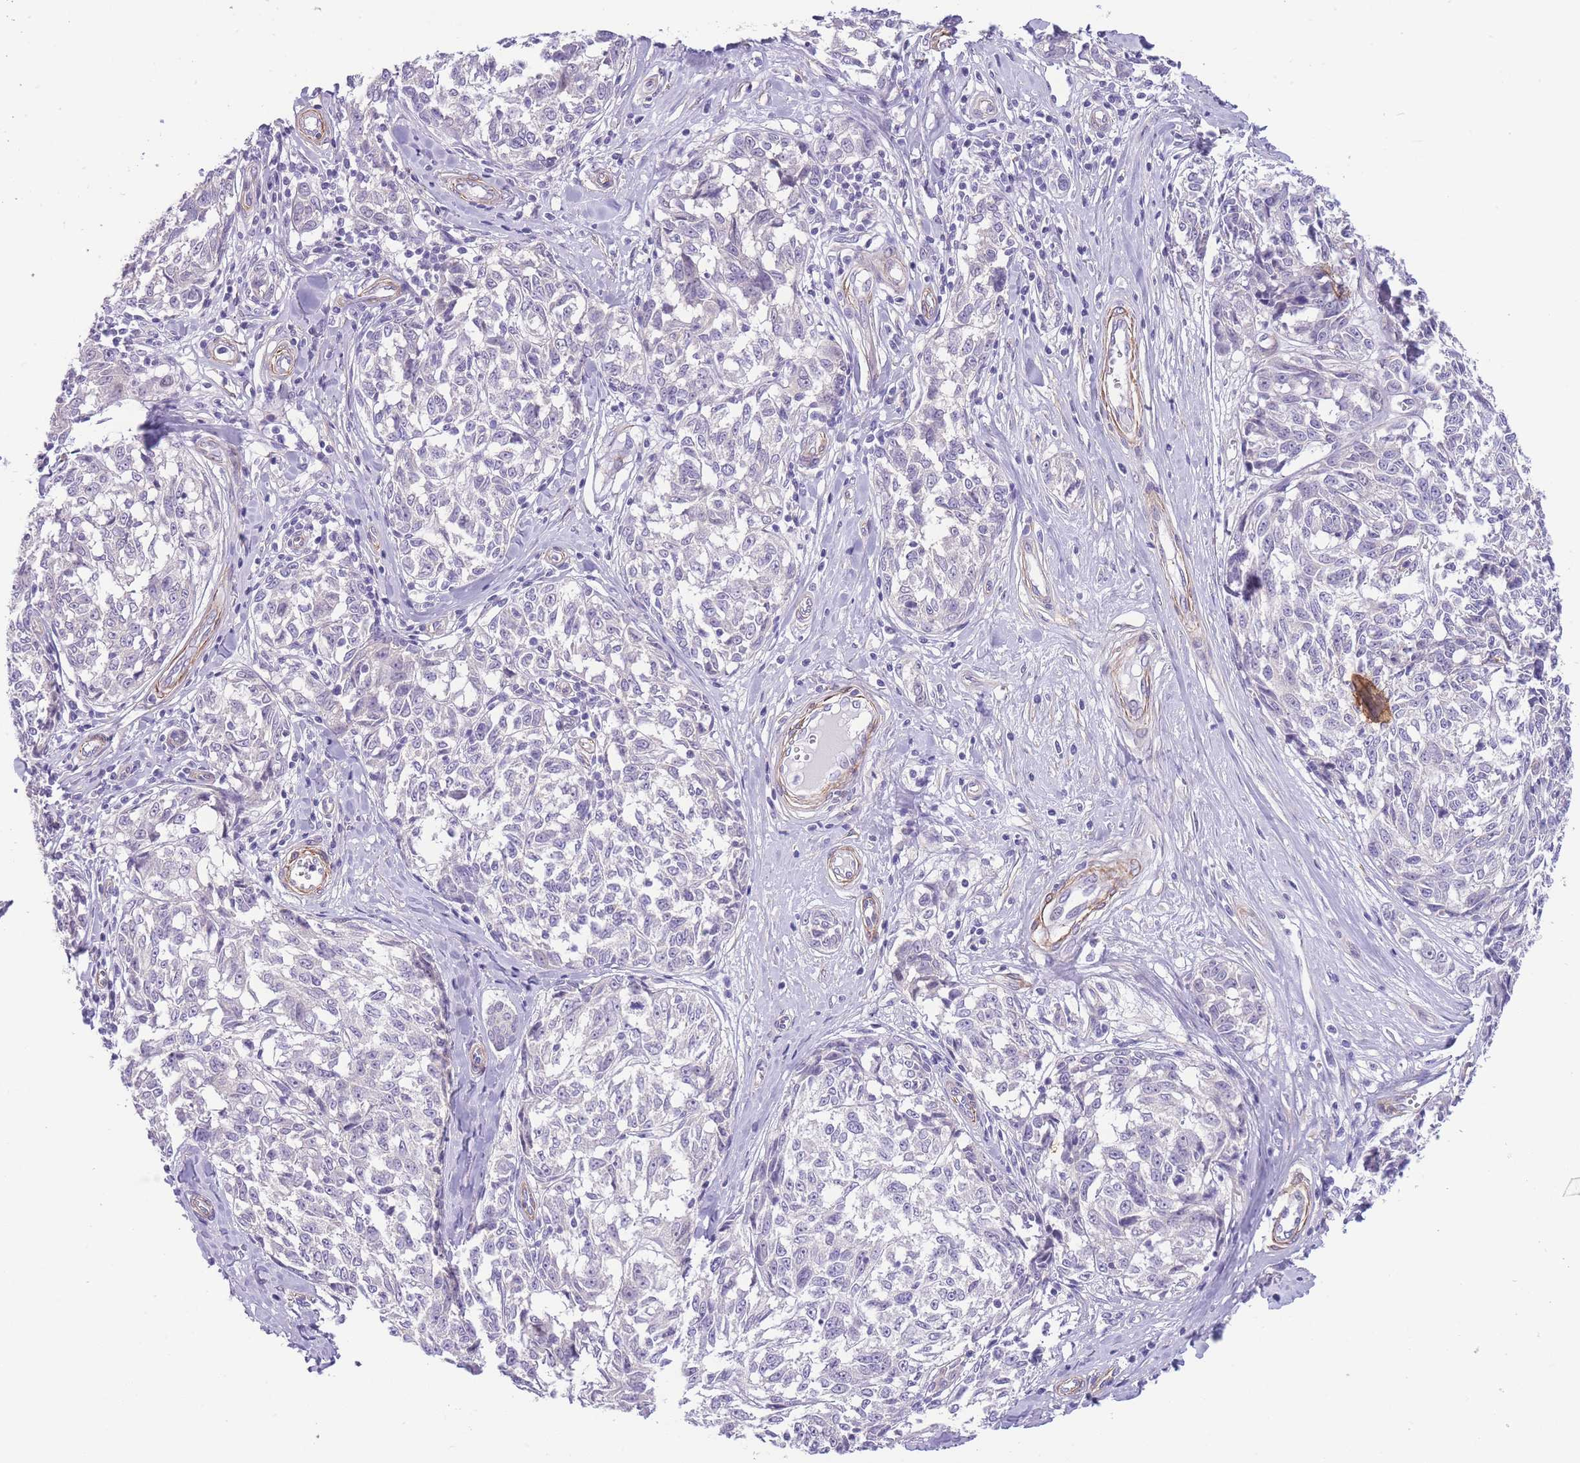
{"staining": {"intensity": "negative", "quantity": "none", "location": "none"}, "tissue": "melanoma", "cell_type": "Tumor cells", "image_type": "cancer", "snomed": [{"axis": "morphology", "description": "Normal tissue, NOS"}, {"axis": "morphology", "description": "Malignant melanoma, NOS"}, {"axis": "topography", "description": "Skin"}], "caption": "Immunohistochemical staining of human malignant melanoma displays no significant staining in tumor cells.", "gene": "FAM124A", "patient": {"sex": "female", "age": 64}}